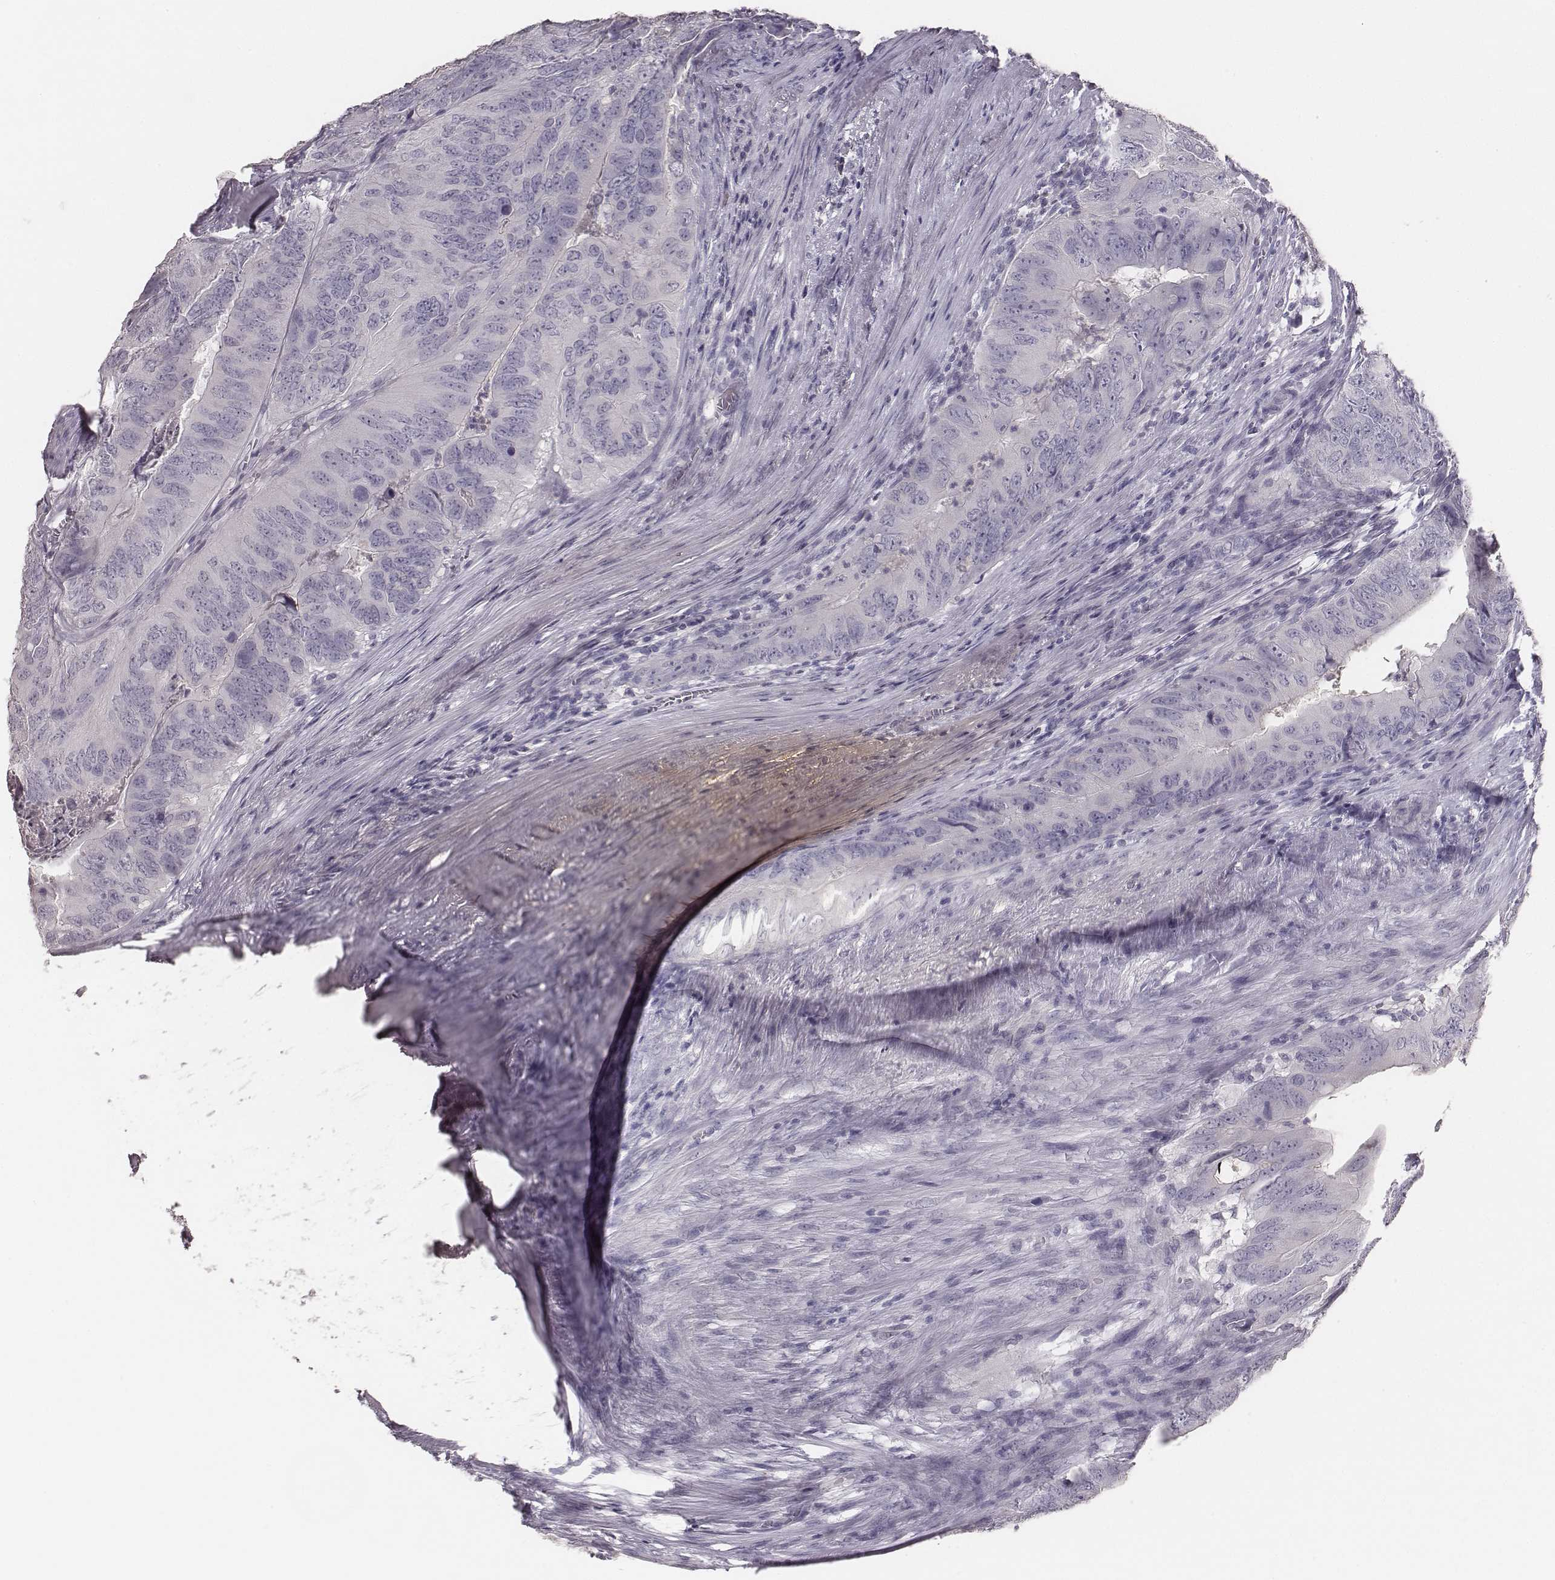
{"staining": {"intensity": "negative", "quantity": "none", "location": "none"}, "tissue": "colorectal cancer", "cell_type": "Tumor cells", "image_type": "cancer", "snomed": [{"axis": "morphology", "description": "Adenocarcinoma, NOS"}, {"axis": "topography", "description": "Colon"}], "caption": "A high-resolution histopathology image shows IHC staining of colorectal cancer, which displays no significant positivity in tumor cells.", "gene": "MYH6", "patient": {"sex": "male", "age": 79}}